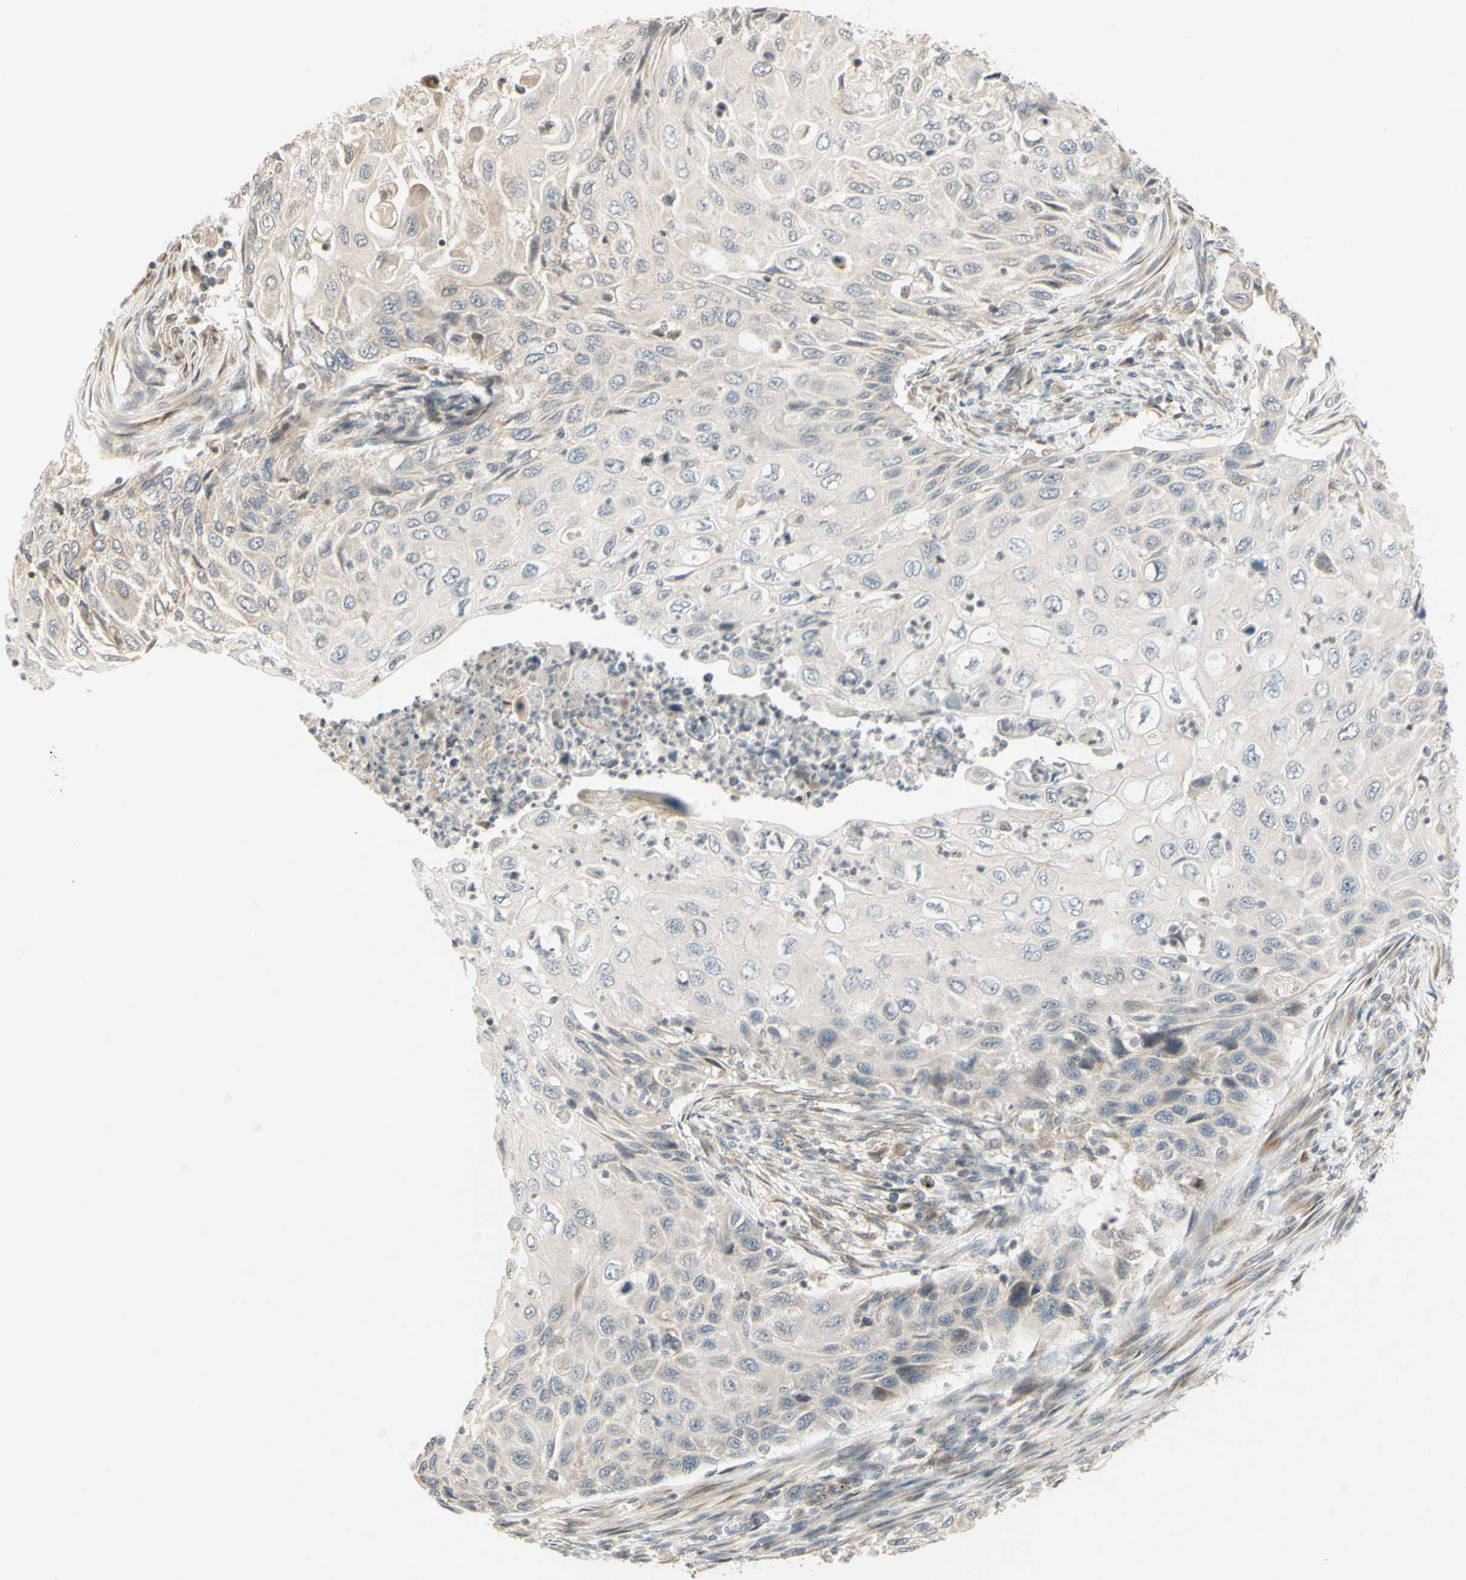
{"staining": {"intensity": "weak", "quantity": ">75%", "location": "cytoplasmic/membranous"}, "tissue": "cervical cancer", "cell_type": "Tumor cells", "image_type": "cancer", "snomed": [{"axis": "morphology", "description": "Squamous cell carcinoma, NOS"}, {"axis": "topography", "description": "Cervix"}], "caption": "Immunohistochemistry histopathology image of neoplastic tissue: human cervical squamous cell carcinoma stained using IHC reveals low levels of weak protein expression localized specifically in the cytoplasmic/membranous of tumor cells, appearing as a cytoplasmic/membranous brown color.", "gene": "ZW10", "patient": {"sex": "female", "age": 70}}